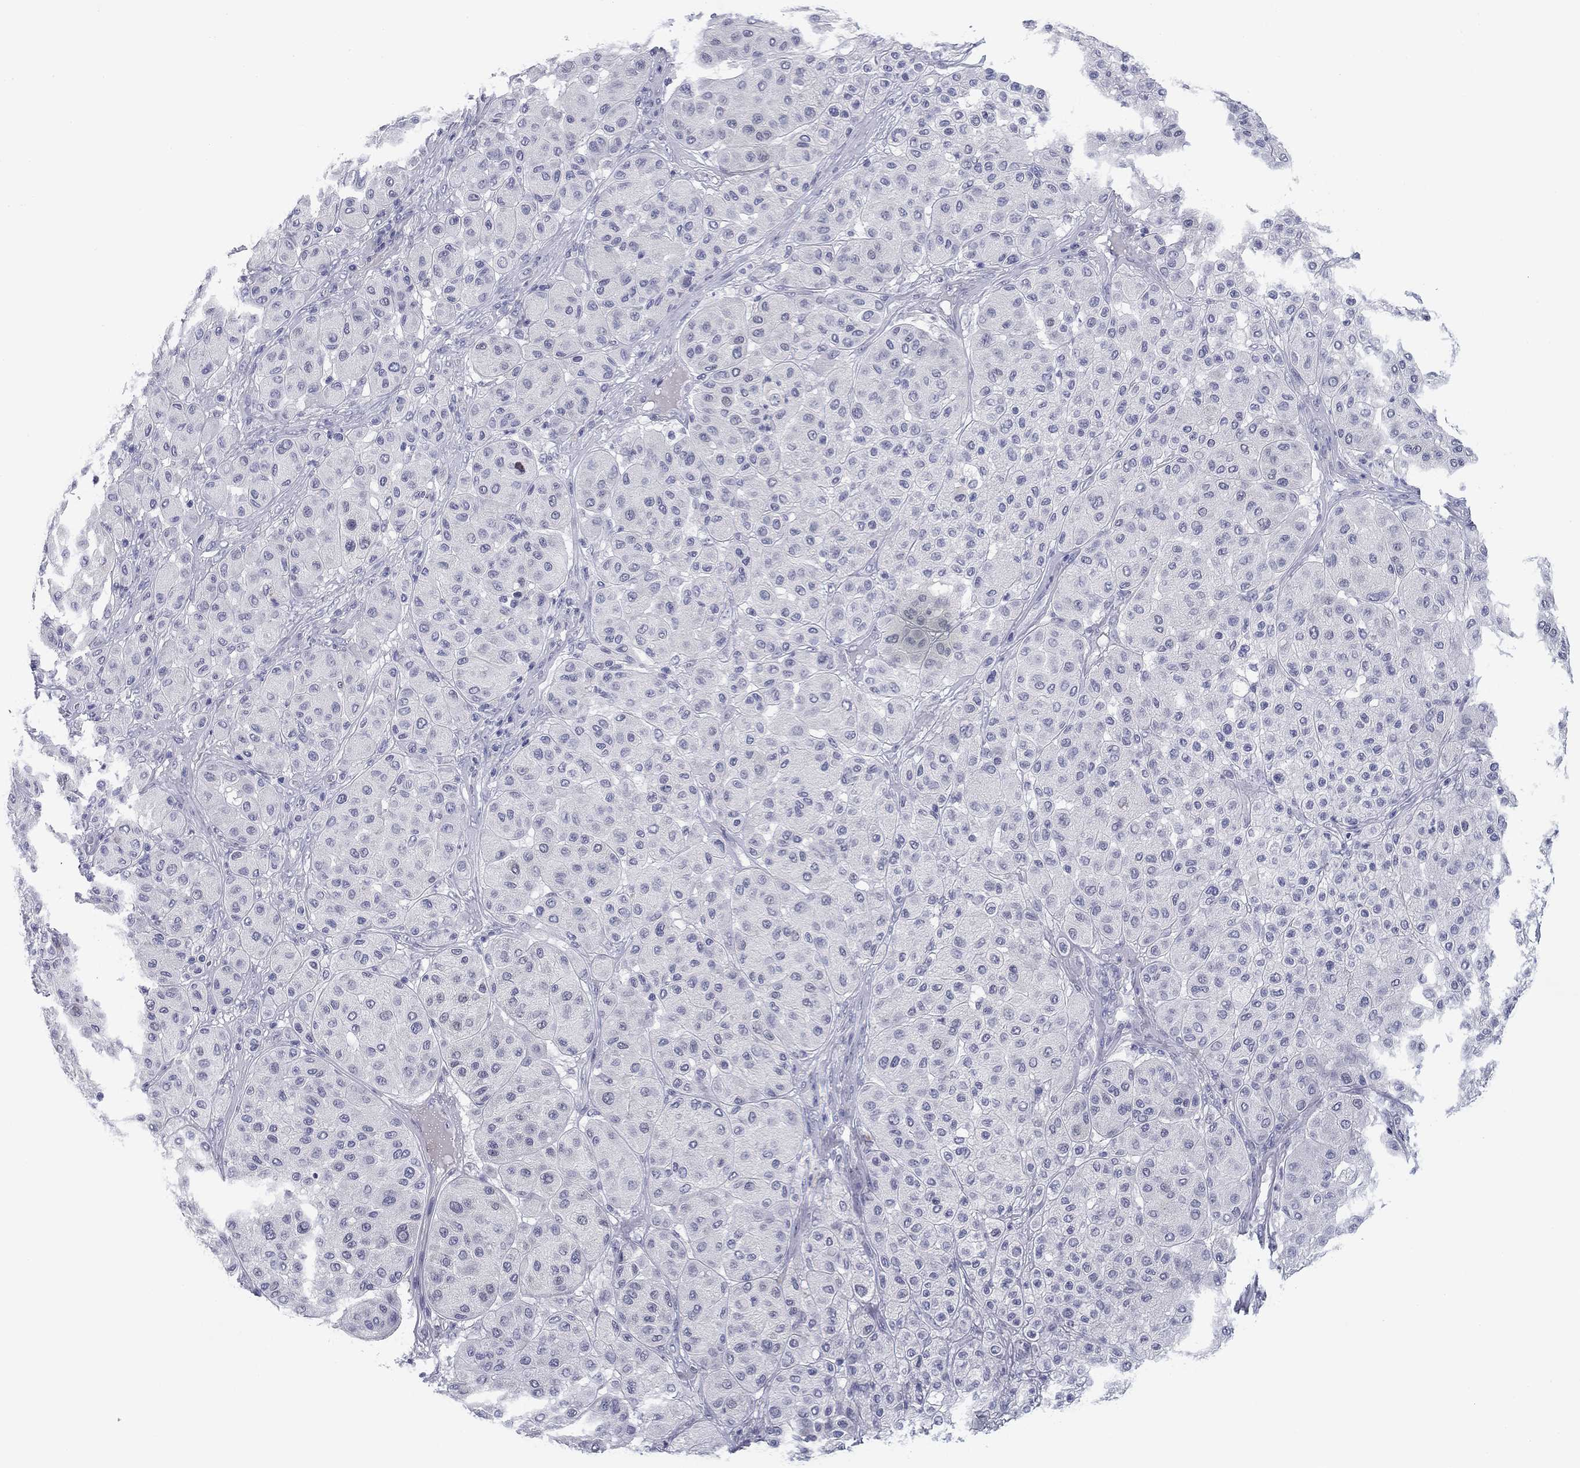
{"staining": {"intensity": "negative", "quantity": "none", "location": "none"}, "tissue": "melanoma", "cell_type": "Tumor cells", "image_type": "cancer", "snomed": [{"axis": "morphology", "description": "Malignant melanoma, Metastatic site"}, {"axis": "topography", "description": "Smooth muscle"}], "caption": "Immunohistochemistry (IHC) histopathology image of neoplastic tissue: human malignant melanoma (metastatic site) stained with DAB (3,3'-diaminobenzidine) demonstrates no significant protein staining in tumor cells. (Stains: DAB immunohistochemistry with hematoxylin counter stain, Microscopy: brightfield microscopy at high magnification).", "gene": "PRPH", "patient": {"sex": "male", "age": 41}}